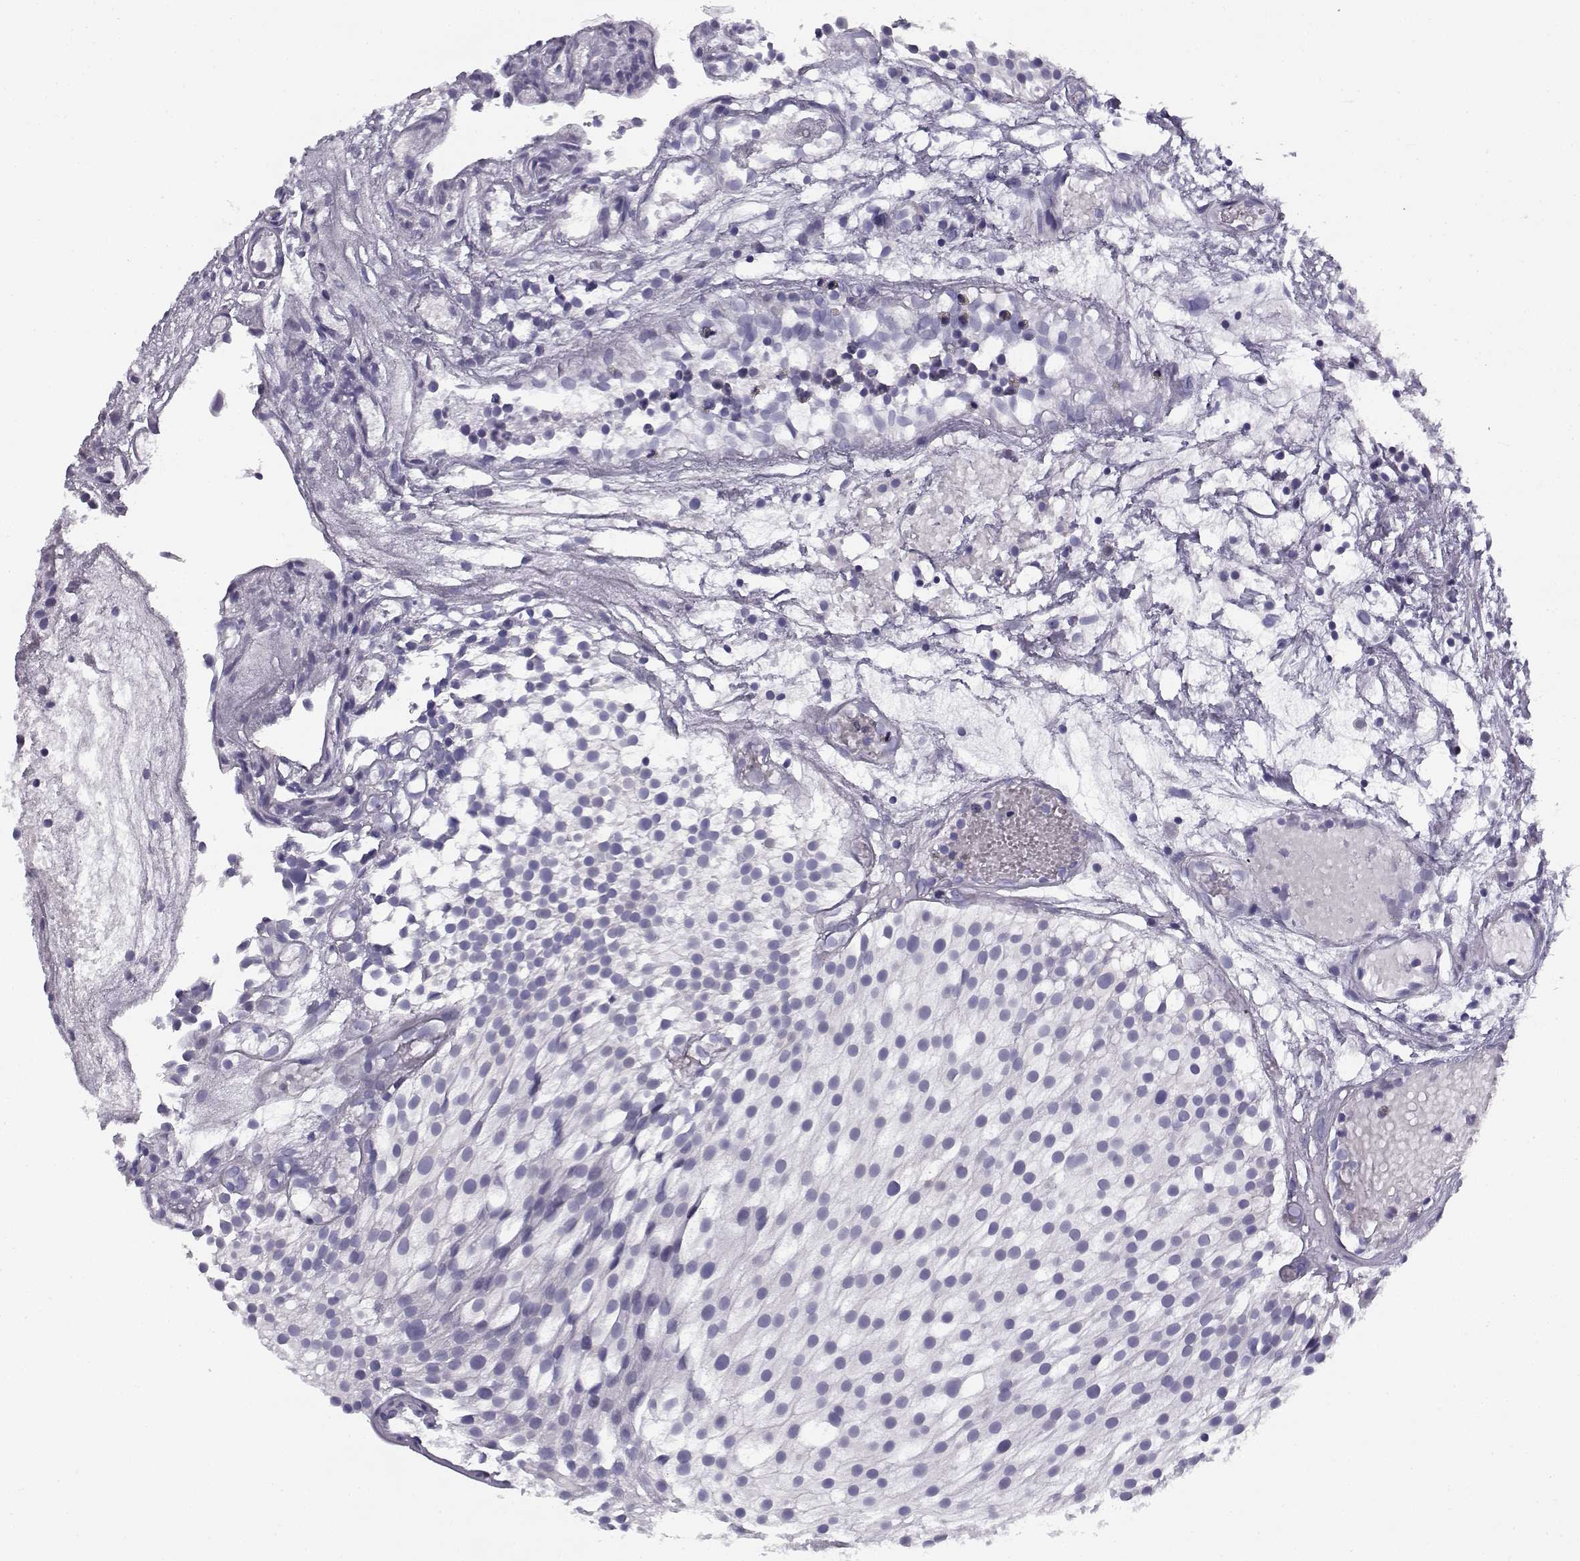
{"staining": {"intensity": "negative", "quantity": "none", "location": "none"}, "tissue": "urothelial cancer", "cell_type": "Tumor cells", "image_type": "cancer", "snomed": [{"axis": "morphology", "description": "Urothelial carcinoma, Low grade"}, {"axis": "topography", "description": "Urinary bladder"}], "caption": "A photomicrograph of urothelial cancer stained for a protein displays no brown staining in tumor cells.", "gene": "CREB3L3", "patient": {"sex": "male", "age": 79}}